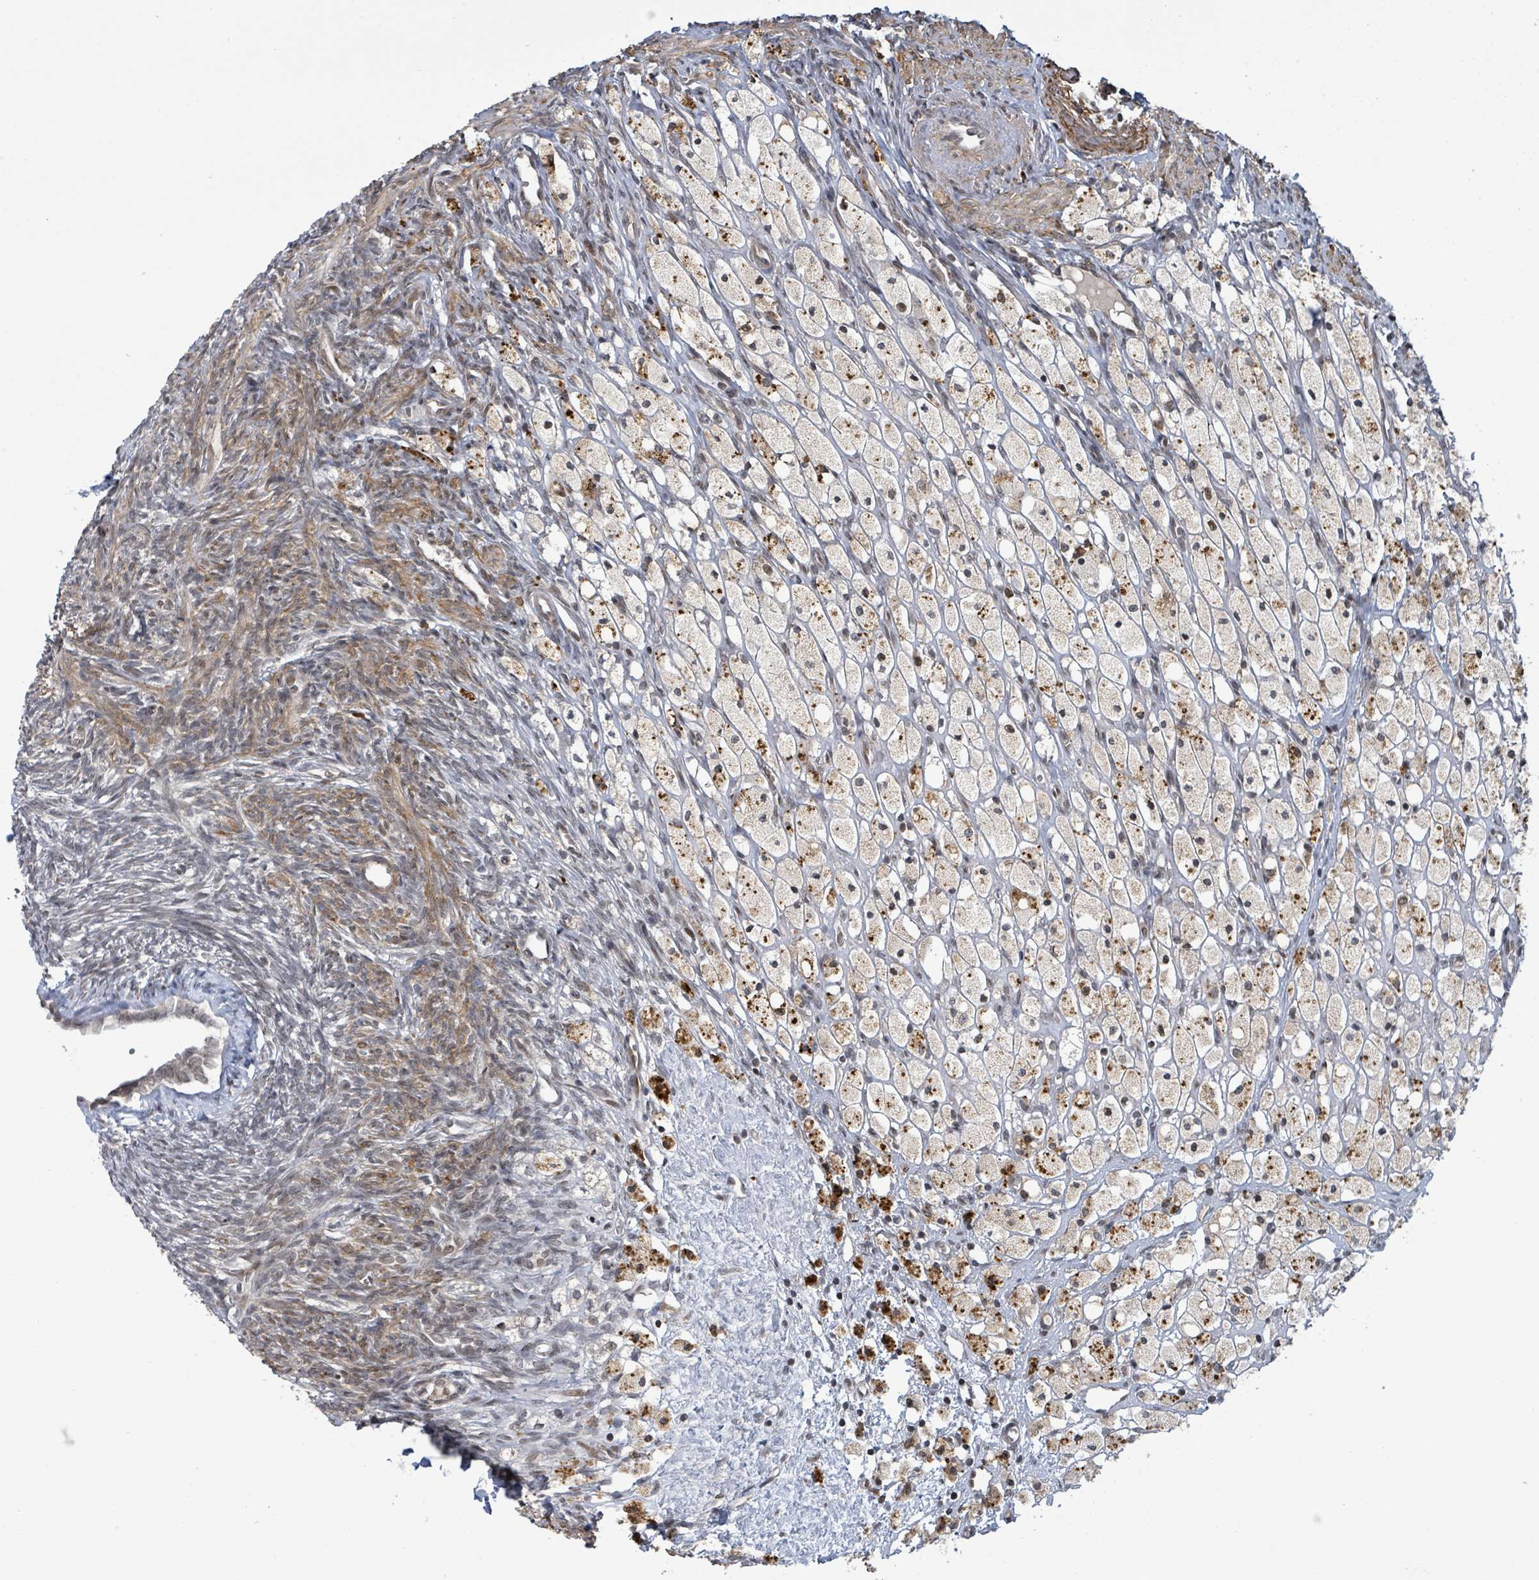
{"staining": {"intensity": "moderate", "quantity": "<25%", "location": "cytoplasmic/membranous"}, "tissue": "ovary", "cell_type": "Follicle cells", "image_type": "normal", "snomed": [{"axis": "morphology", "description": "Normal tissue, NOS"}, {"axis": "topography", "description": "Ovary"}], "caption": "Brown immunohistochemical staining in unremarkable human ovary displays moderate cytoplasmic/membranous staining in about <25% of follicle cells. The staining was performed using DAB (3,3'-diaminobenzidine), with brown indicating positive protein expression. Nuclei are stained blue with hematoxylin.", "gene": "SBF2", "patient": {"sex": "female", "age": 51}}